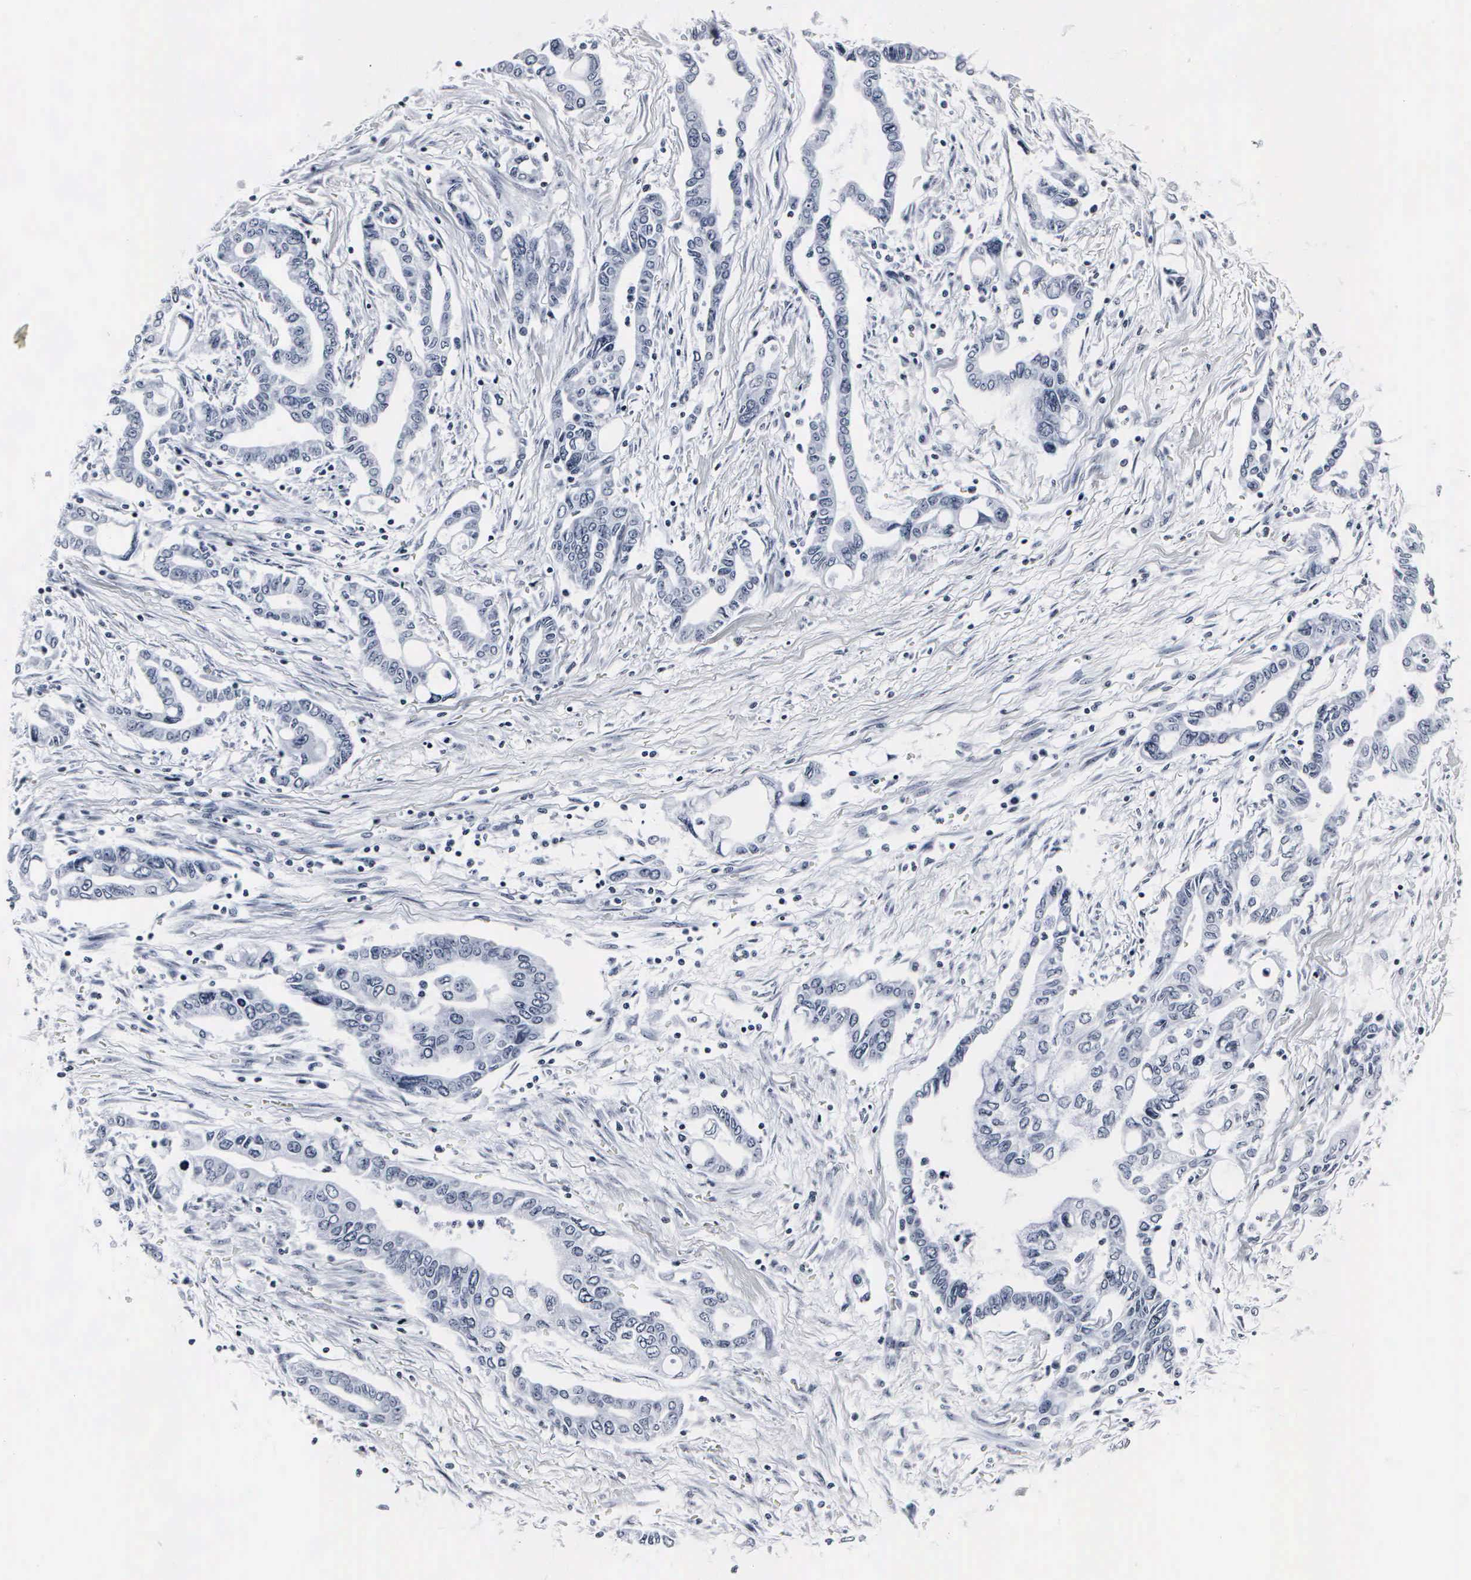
{"staining": {"intensity": "negative", "quantity": "none", "location": "none"}, "tissue": "pancreatic cancer", "cell_type": "Tumor cells", "image_type": "cancer", "snomed": [{"axis": "morphology", "description": "Adenocarcinoma, NOS"}, {"axis": "topography", "description": "Pancreas"}], "caption": "There is no significant positivity in tumor cells of pancreatic cancer.", "gene": "DGCR2", "patient": {"sex": "female", "age": 57}}